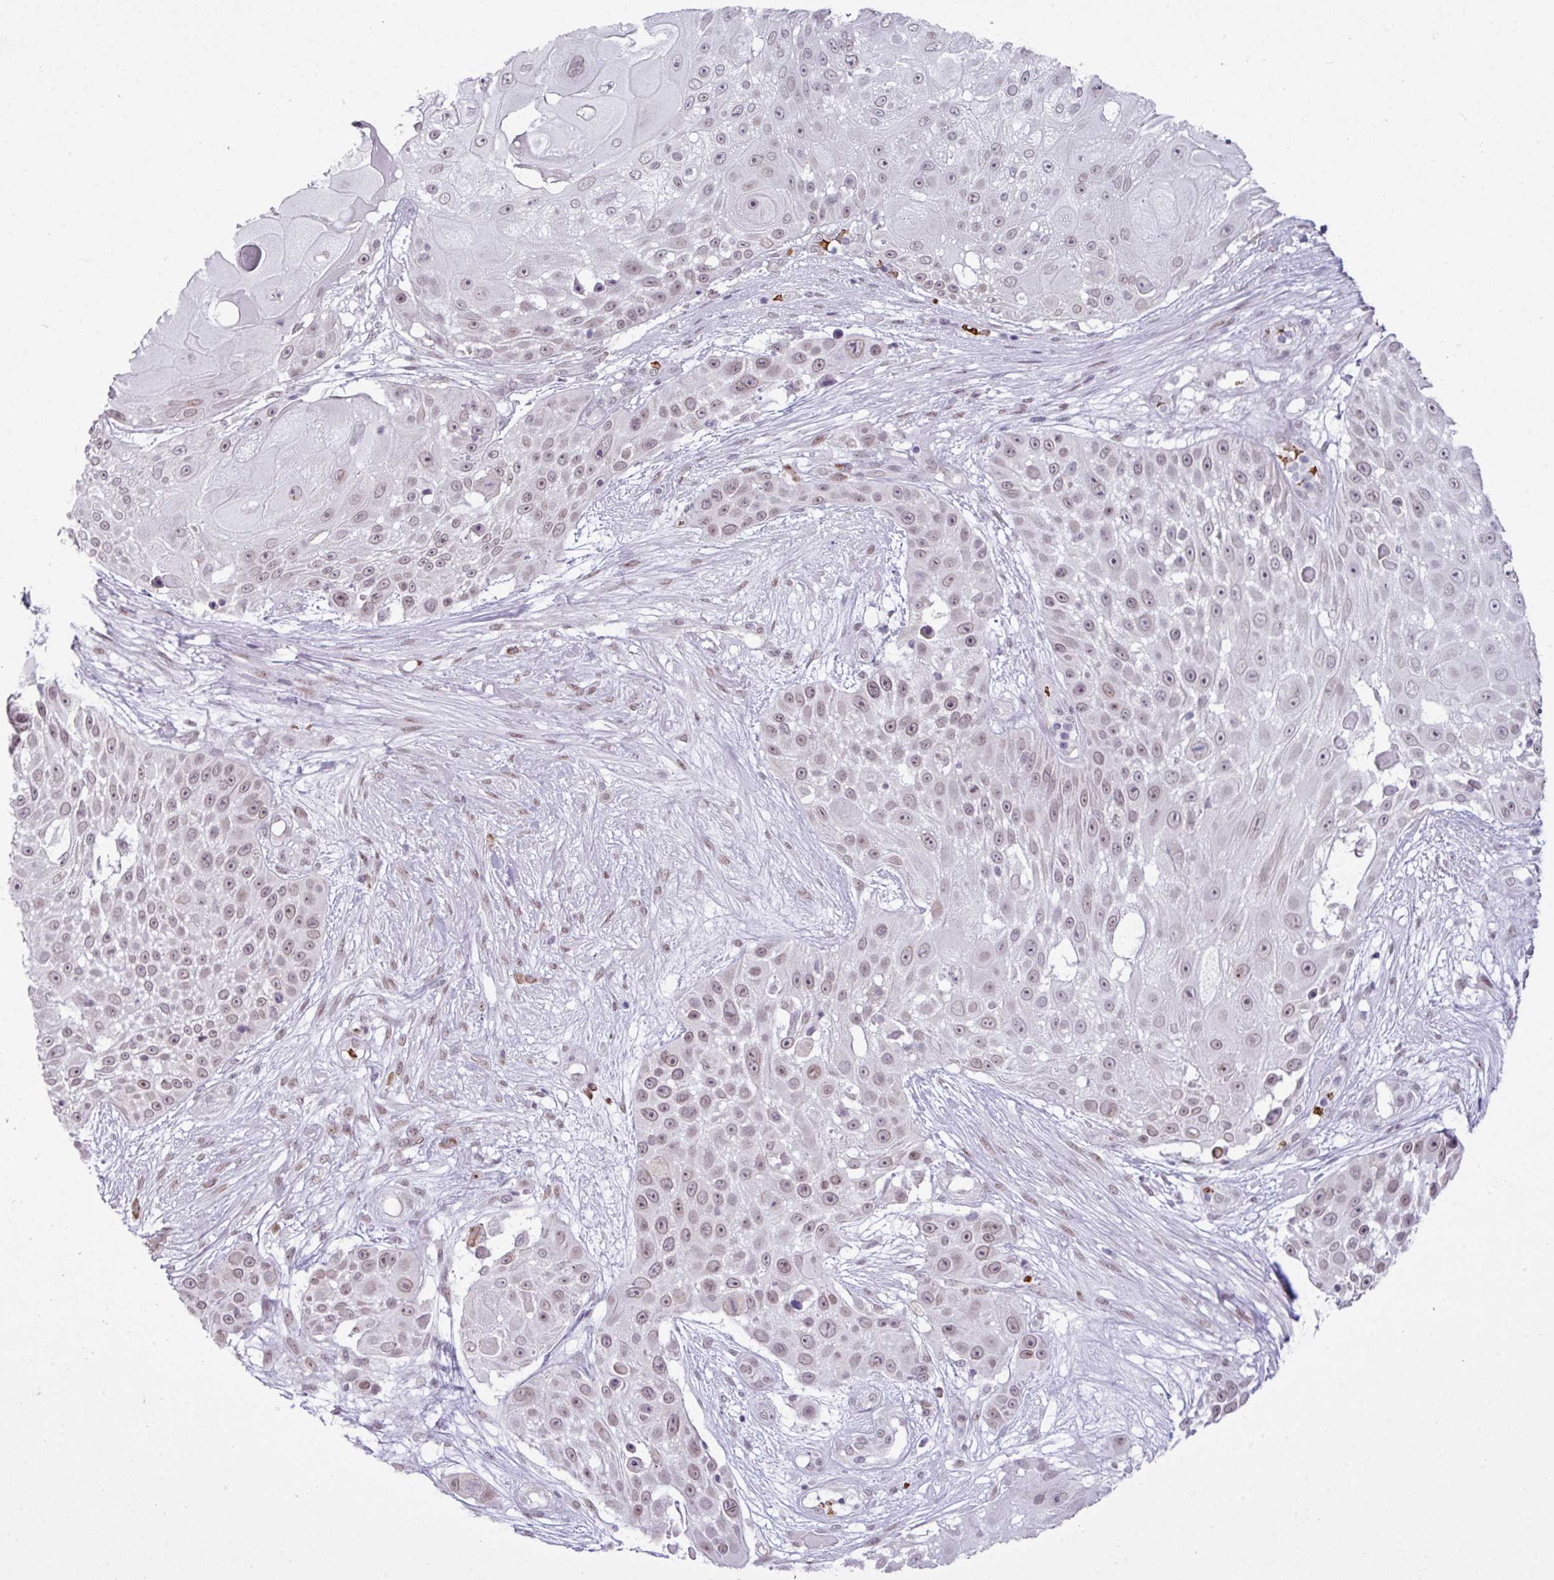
{"staining": {"intensity": "weak", "quantity": ">75%", "location": "nuclear"}, "tissue": "skin cancer", "cell_type": "Tumor cells", "image_type": "cancer", "snomed": [{"axis": "morphology", "description": "Squamous cell carcinoma, NOS"}, {"axis": "topography", "description": "Skin"}], "caption": "Weak nuclear positivity is appreciated in approximately >75% of tumor cells in squamous cell carcinoma (skin). The staining was performed using DAB, with brown indicating positive protein expression. Nuclei are stained blue with hematoxylin.", "gene": "PRDM5", "patient": {"sex": "female", "age": 86}}